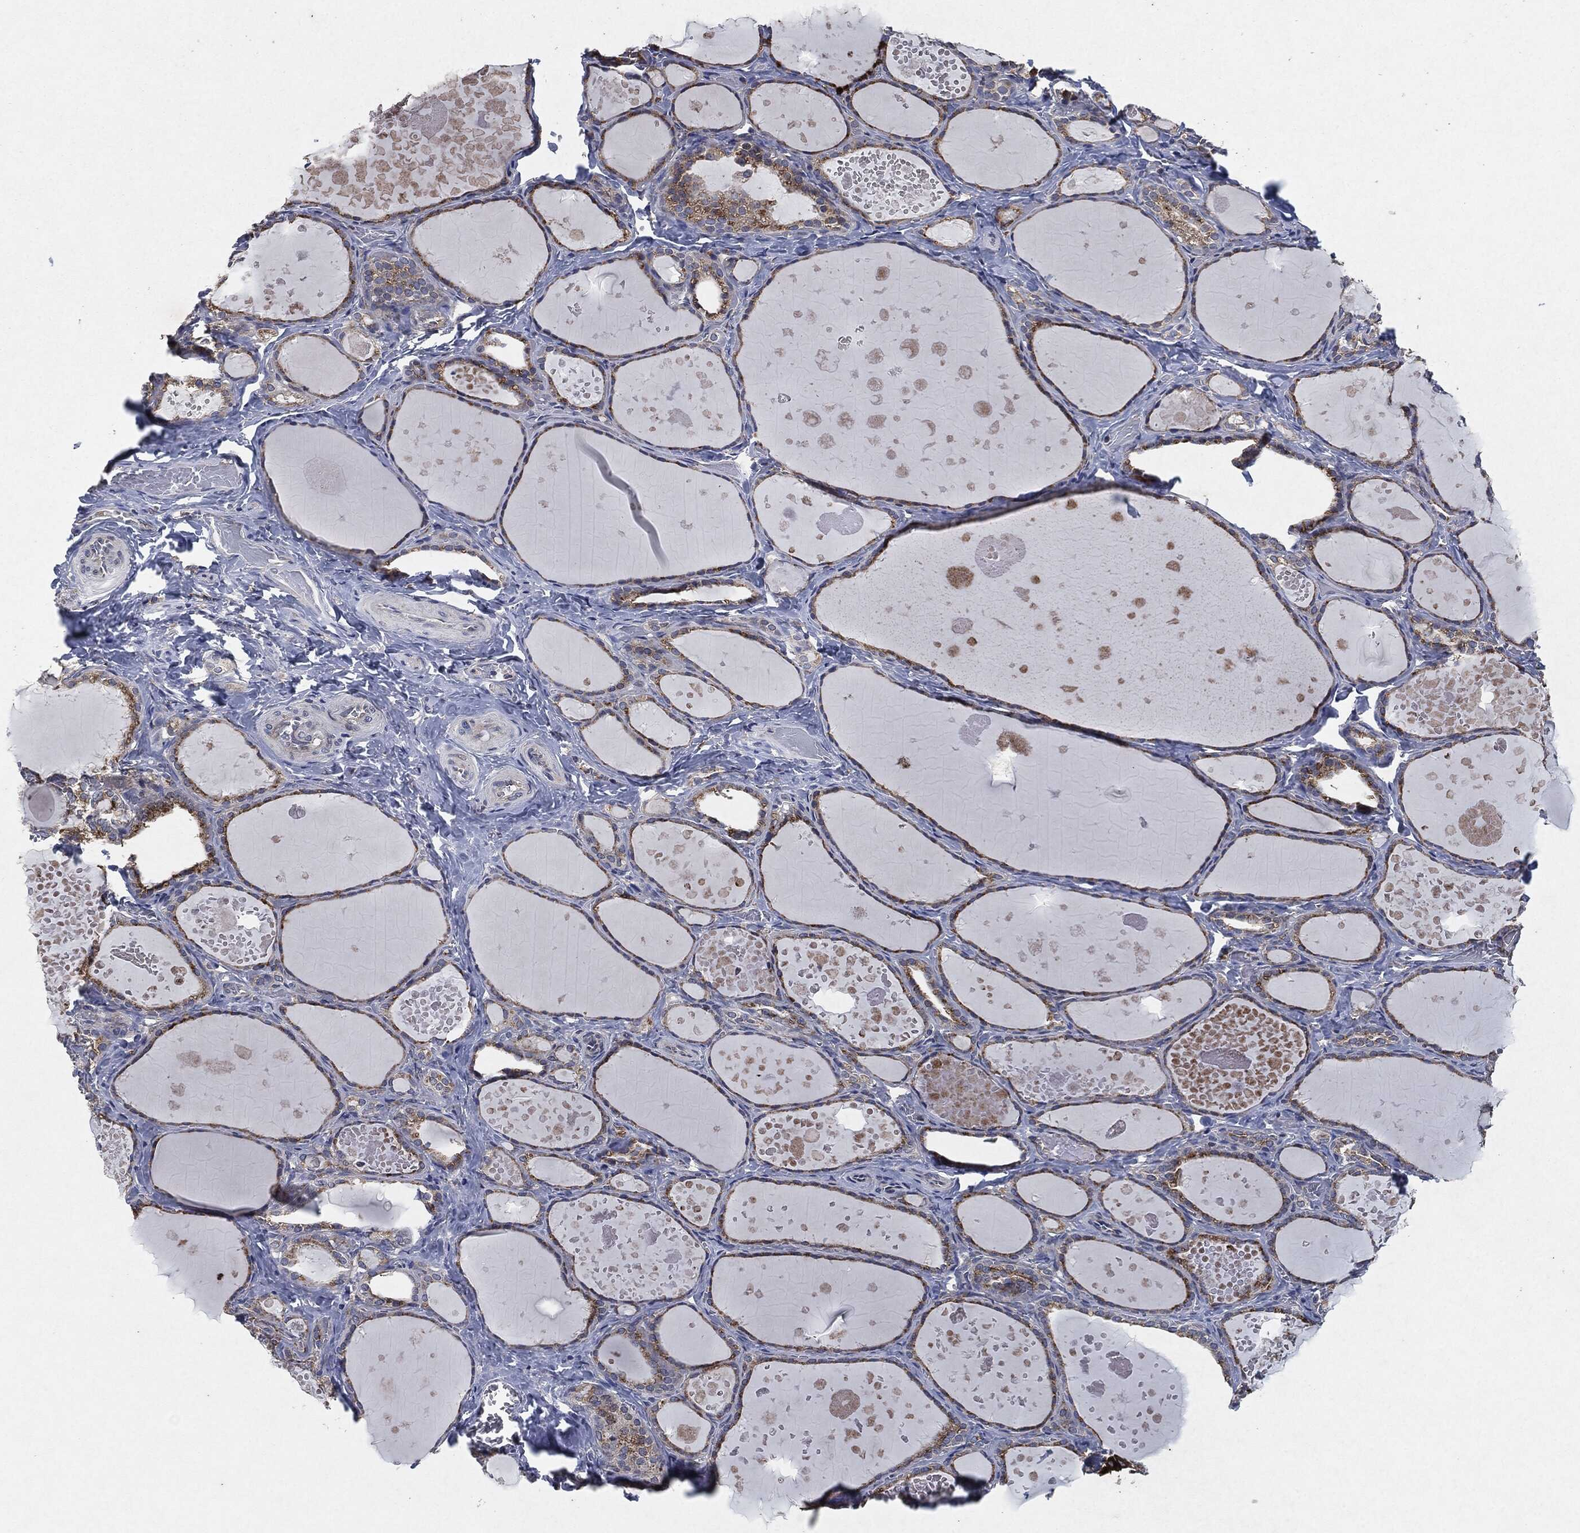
{"staining": {"intensity": "moderate", "quantity": ">75%", "location": "cytoplasmic/membranous"}, "tissue": "thyroid gland", "cell_type": "Glandular cells", "image_type": "normal", "snomed": [{"axis": "morphology", "description": "Normal tissue, NOS"}, {"axis": "topography", "description": "Thyroid gland"}], "caption": "Immunohistochemistry (IHC) of benign human thyroid gland exhibits medium levels of moderate cytoplasmic/membranous positivity in approximately >75% of glandular cells. The protein of interest is shown in brown color, while the nuclei are stained blue.", "gene": "SLC31A2", "patient": {"sex": "female", "age": 56}}